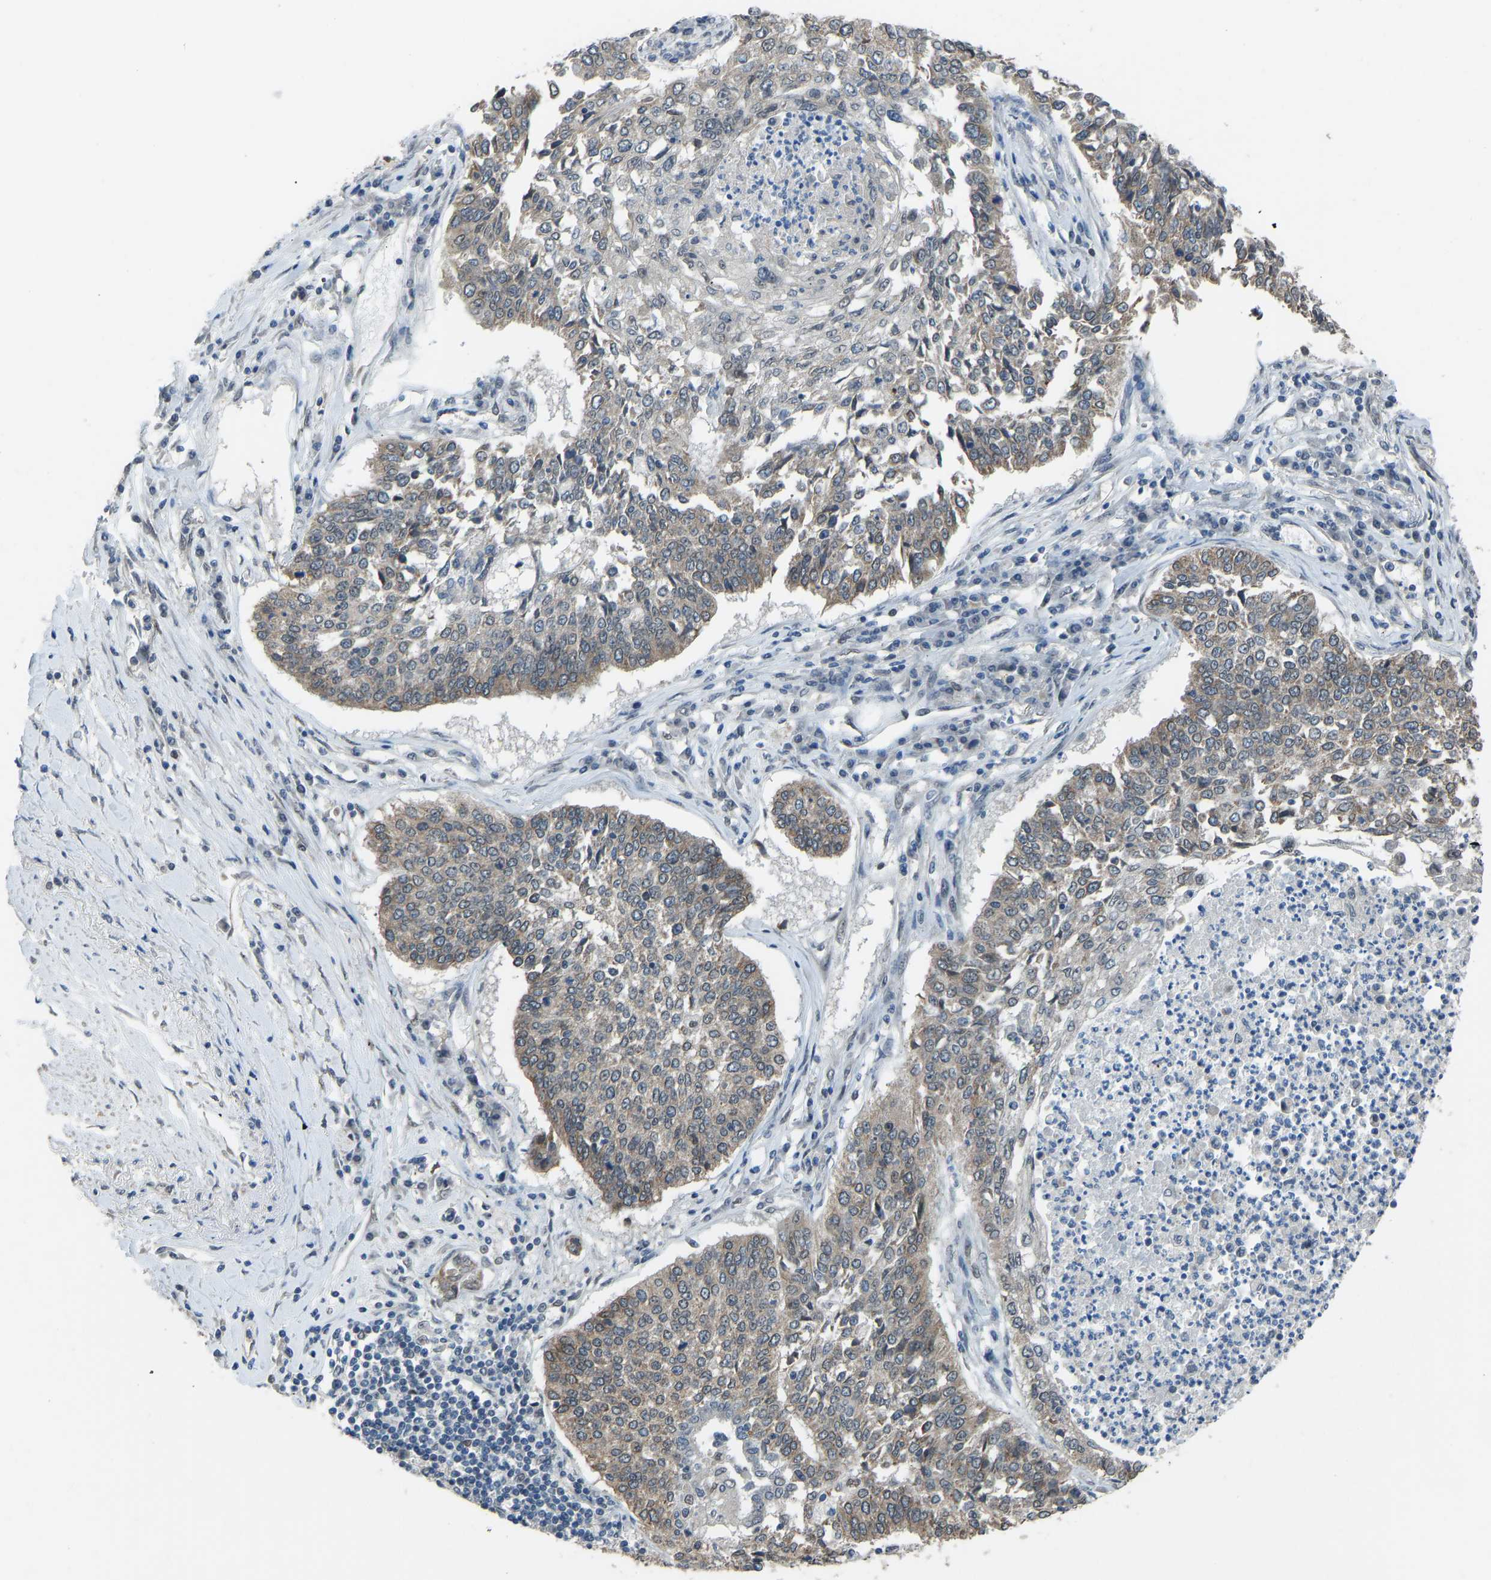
{"staining": {"intensity": "weak", "quantity": "25%-75%", "location": "cytoplasmic/membranous"}, "tissue": "lung cancer", "cell_type": "Tumor cells", "image_type": "cancer", "snomed": [{"axis": "morphology", "description": "Normal tissue, NOS"}, {"axis": "morphology", "description": "Squamous cell carcinoma, NOS"}, {"axis": "topography", "description": "Cartilage tissue"}, {"axis": "topography", "description": "Bronchus"}, {"axis": "topography", "description": "Lung"}], "caption": "A low amount of weak cytoplasmic/membranous expression is present in approximately 25%-75% of tumor cells in lung cancer tissue. Nuclei are stained in blue.", "gene": "KPNA6", "patient": {"sex": "female", "age": 49}}